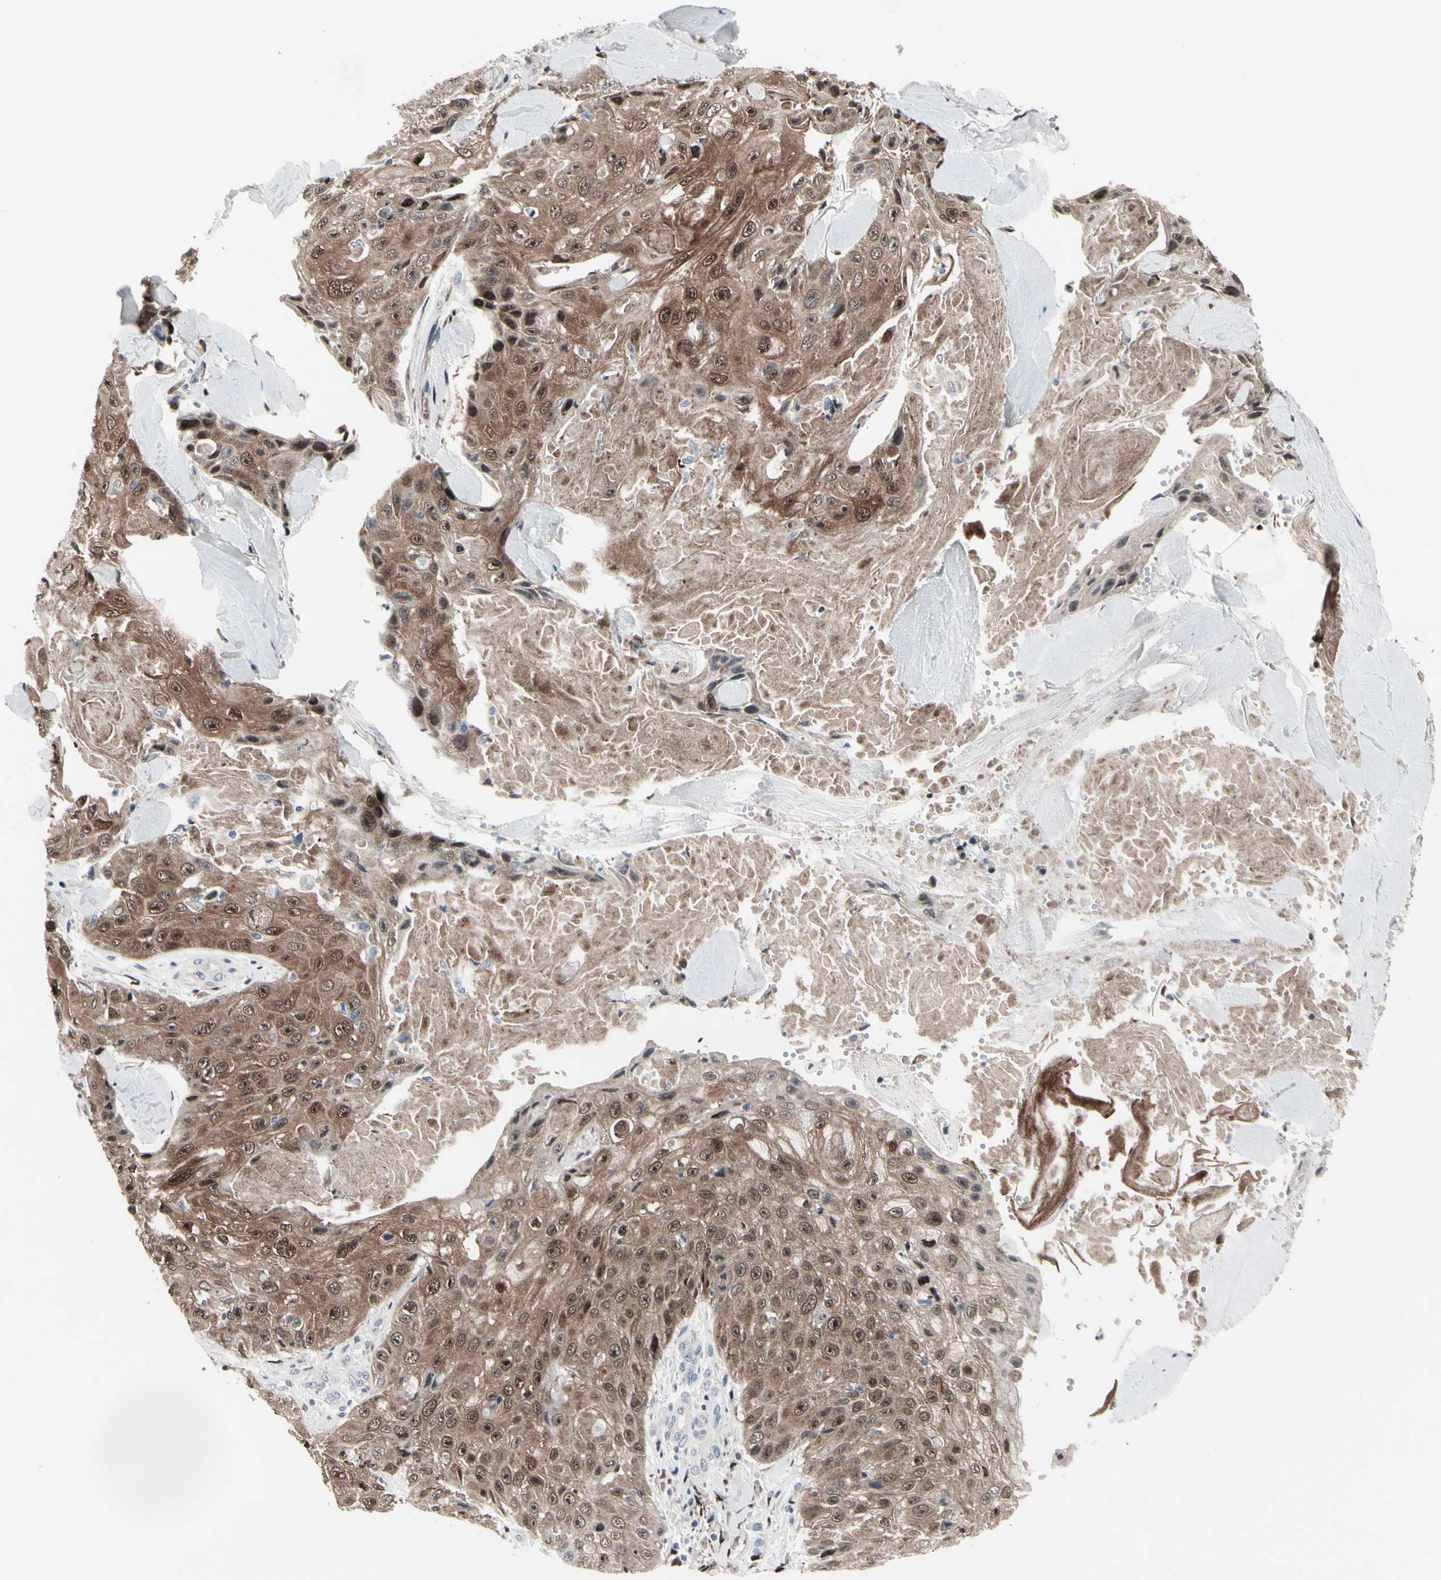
{"staining": {"intensity": "moderate", "quantity": ">75%", "location": "cytoplasmic/membranous,nuclear"}, "tissue": "skin cancer", "cell_type": "Tumor cells", "image_type": "cancer", "snomed": [{"axis": "morphology", "description": "Squamous cell carcinoma, NOS"}, {"axis": "topography", "description": "Skin"}], "caption": "A brown stain highlights moderate cytoplasmic/membranous and nuclear expression of a protein in skin cancer (squamous cell carcinoma) tumor cells.", "gene": "TXN", "patient": {"sex": "male", "age": 86}}